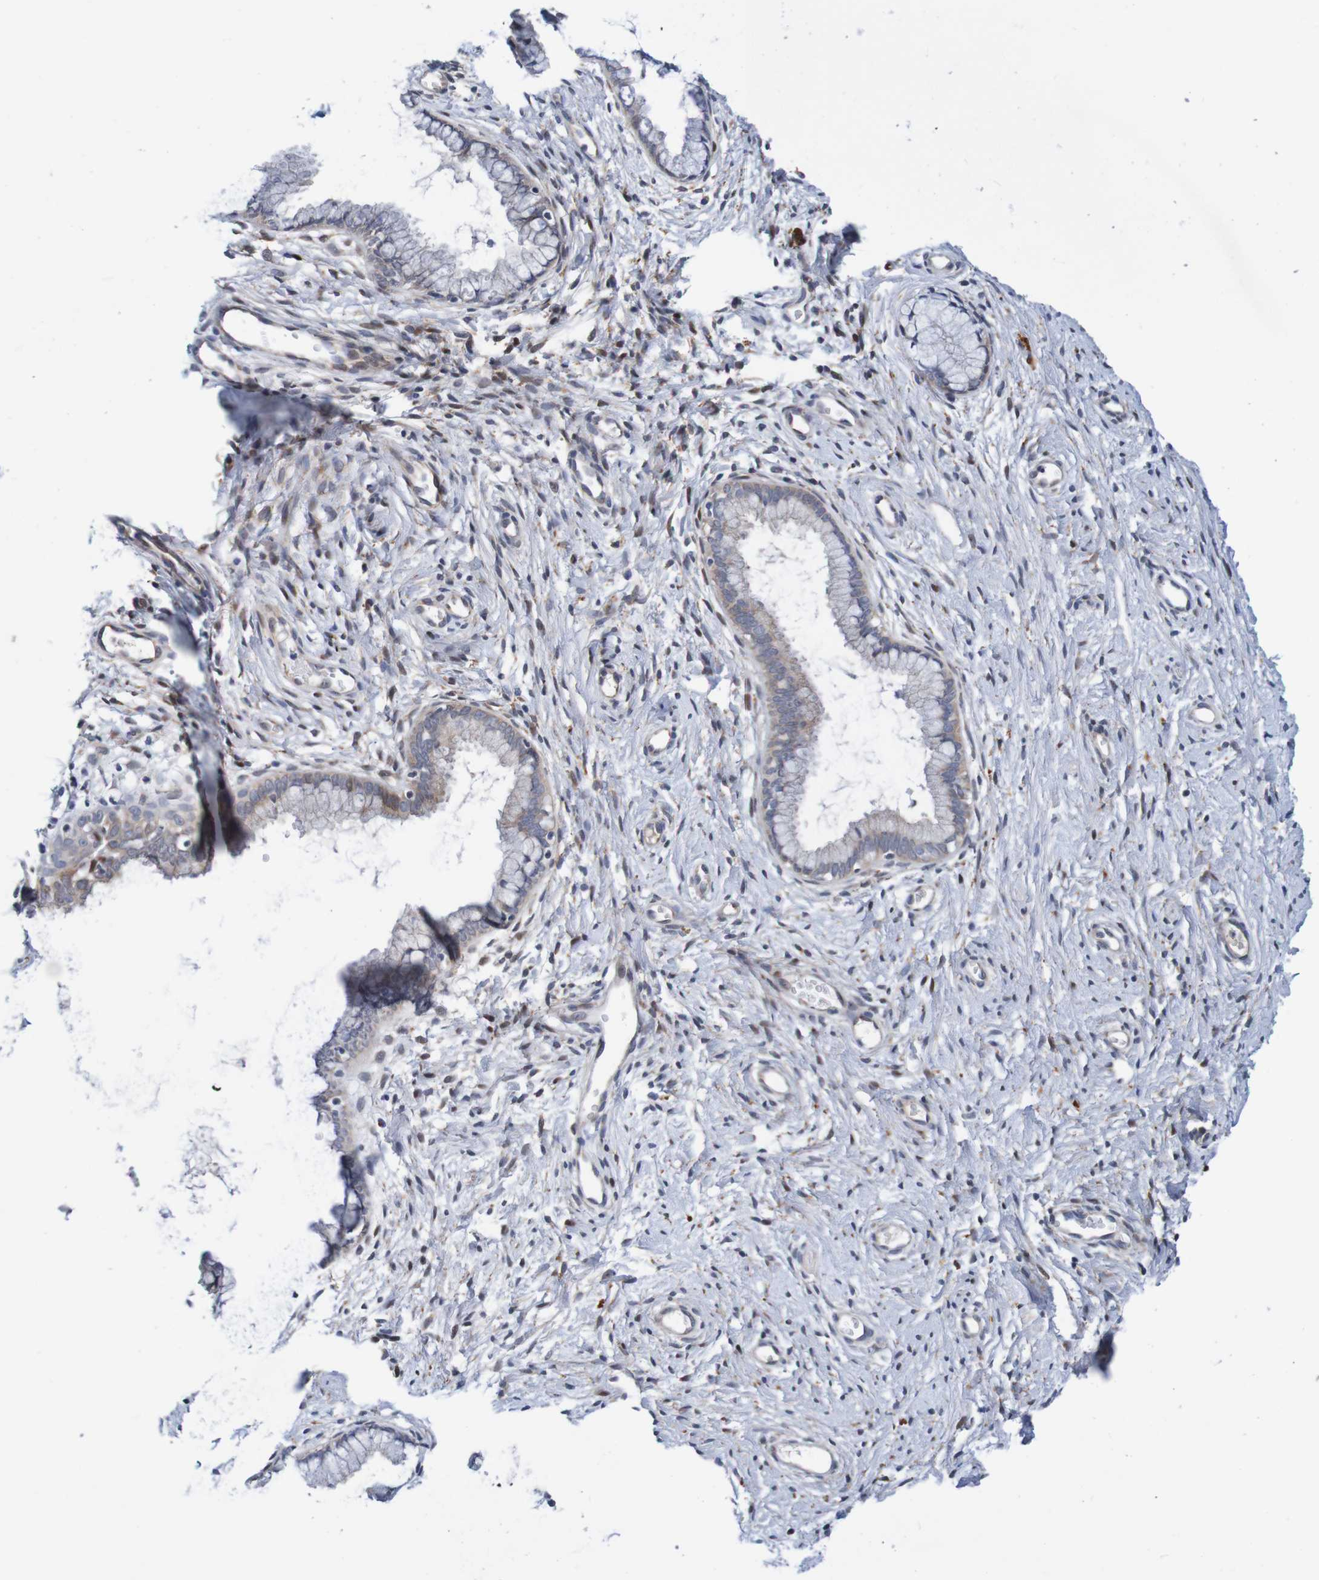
{"staining": {"intensity": "weak", "quantity": ">75%", "location": "cytoplasmic/membranous"}, "tissue": "cervix", "cell_type": "Glandular cells", "image_type": "normal", "snomed": [{"axis": "morphology", "description": "Normal tissue, NOS"}, {"axis": "topography", "description": "Cervix"}], "caption": "This photomicrograph exhibits immunohistochemistry (IHC) staining of normal cervix, with low weak cytoplasmic/membranous expression in about >75% of glandular cells.", "gene": "CPED1", "patient": {"sex": "female", "age": 65}}